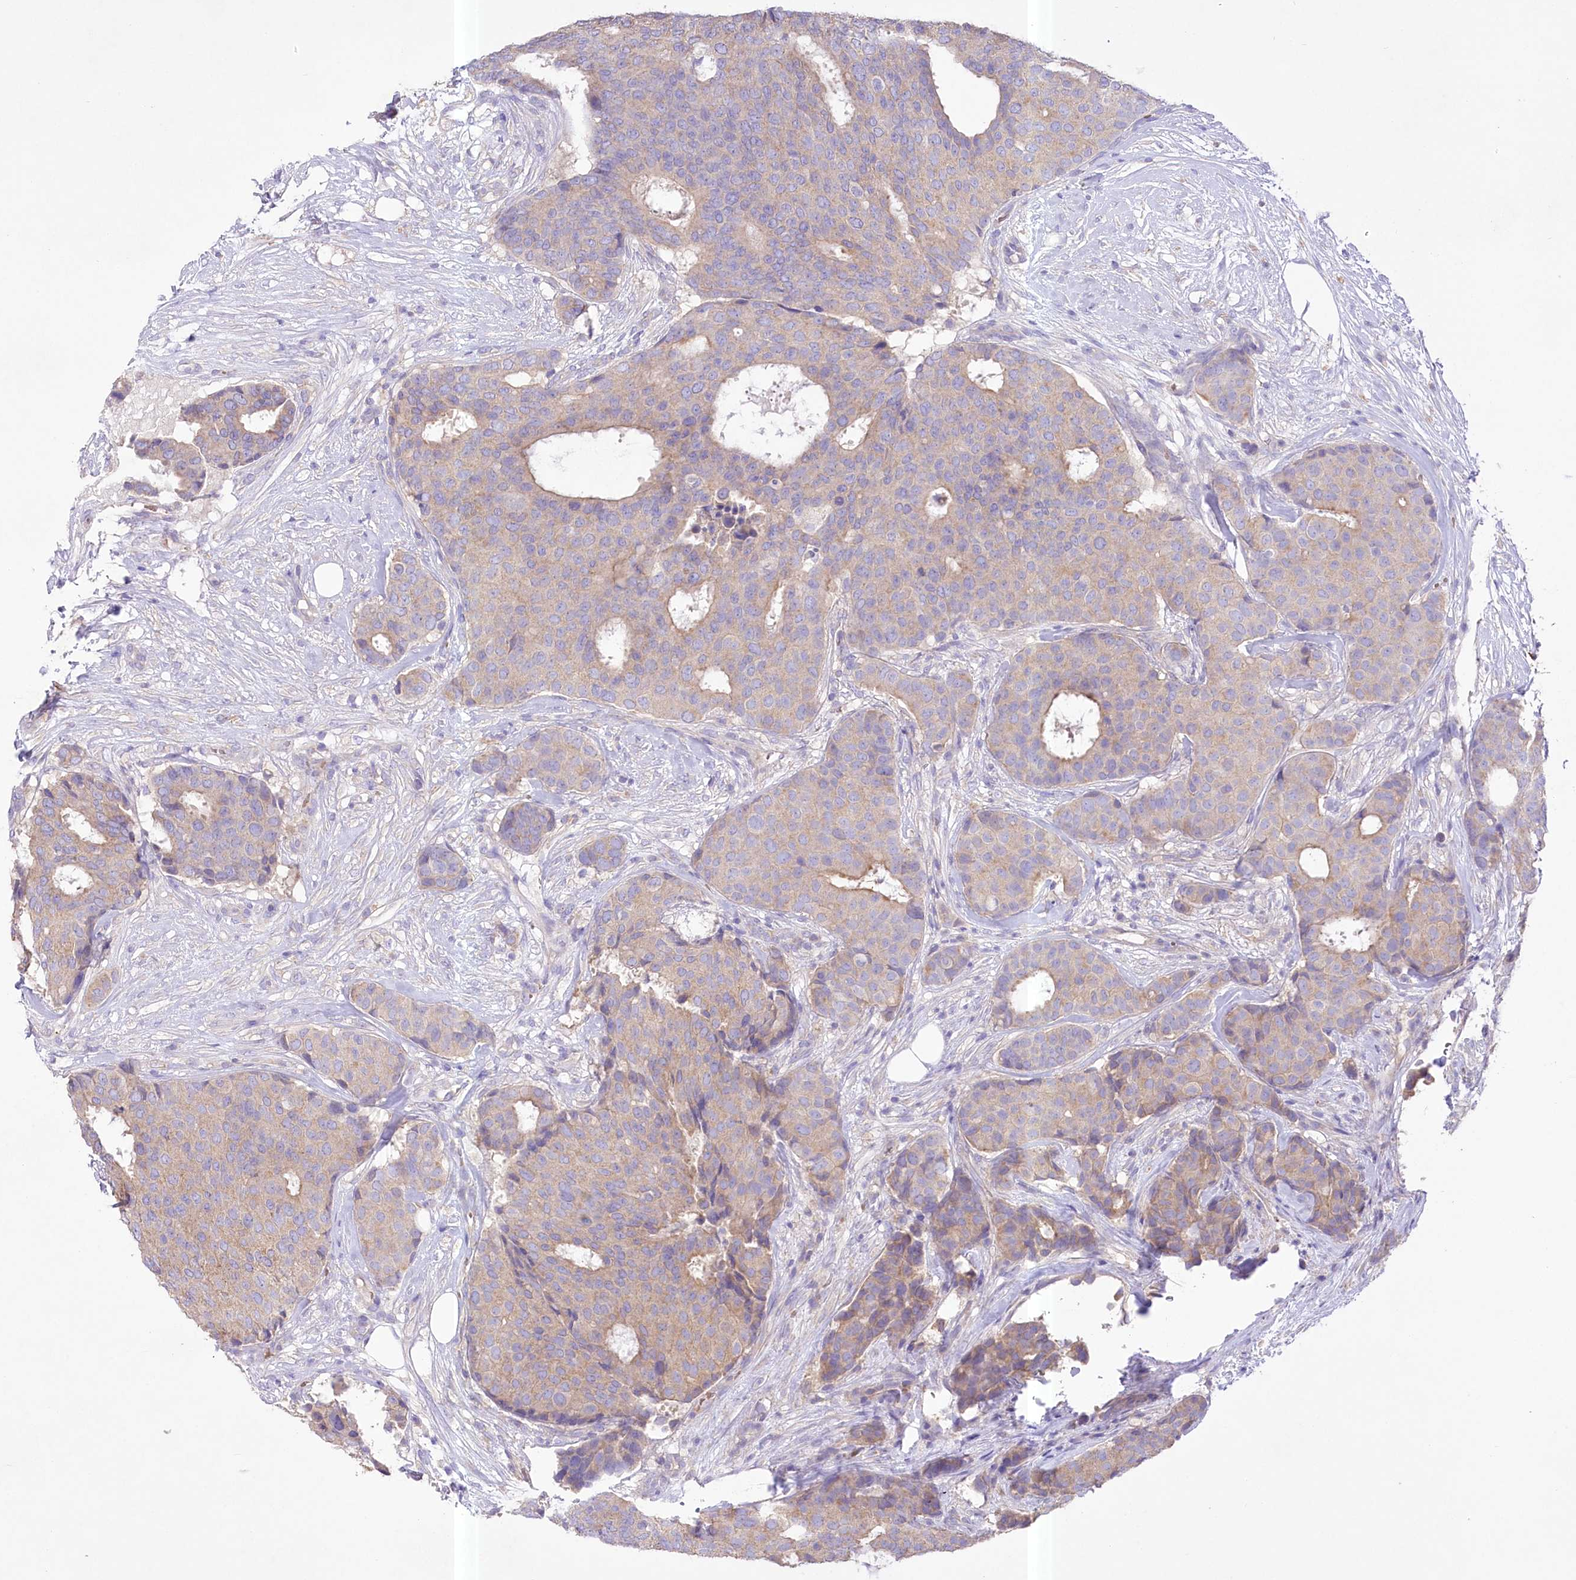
{"staining": {"intensity": "moderate", "quantity": "<25%", "location": "cytoplasmic/membranous"}, "tissue": "breast cancer", "cell_type": "Tumor cells", "image_type": "cancer", "snomed": [{"axis": "morphology", "description": "Duct carcinoma"}, {"axis": "topography", "description": "Breast"}], "caption": "Immunohistochemical staining of human breast cancer (invasive ductal carcinoma) reveals low levels of moderate cytoplasmic/membranous positivity in about <25% of tumor cells.", "gene": "PRSS53", "patient": {"sex": "female", "age": 75}}